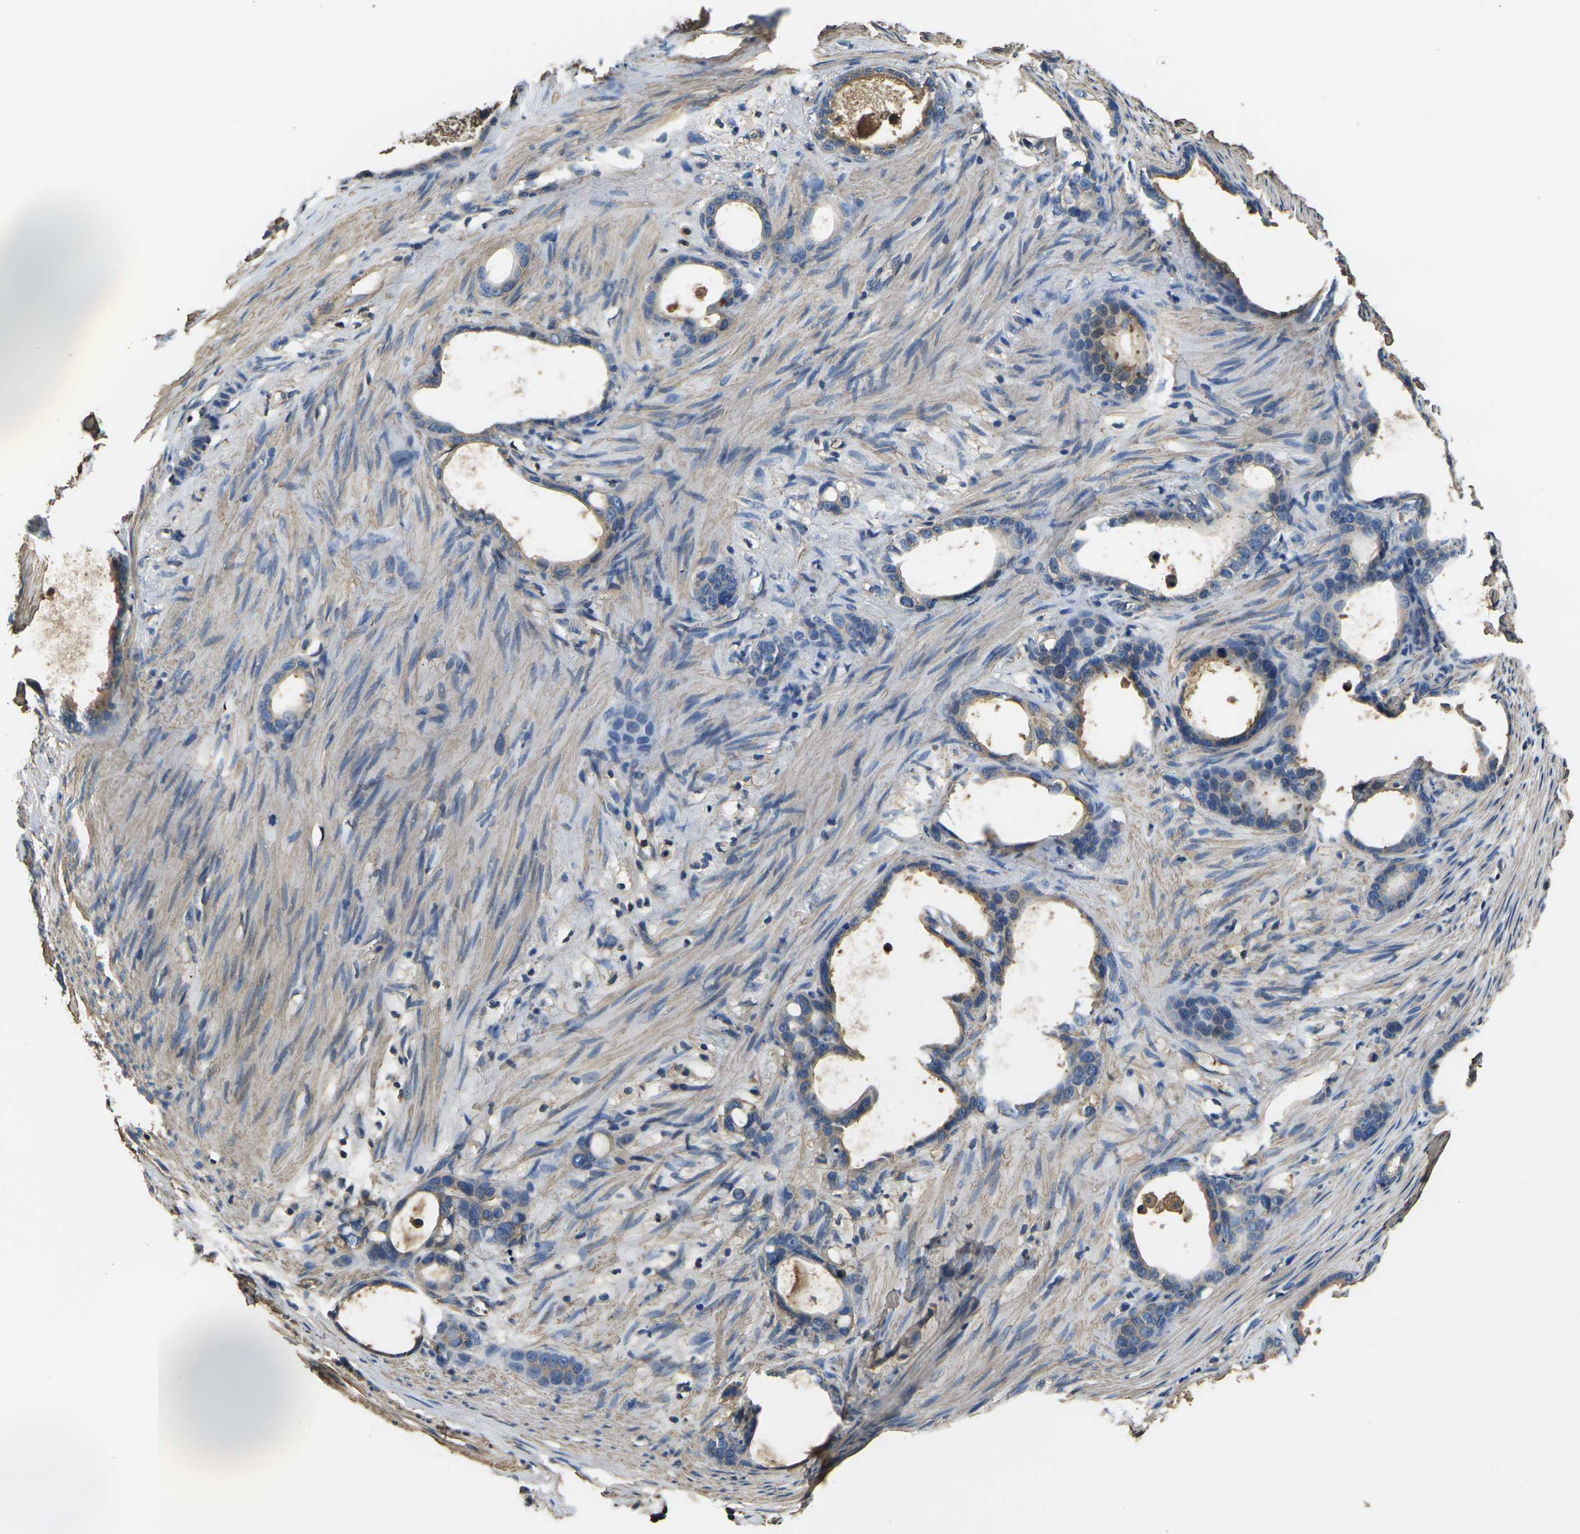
{"staining": {"intensity": "weak", "quantity": "25%-75%", "location": "cytoplasmic/membranous"}, "tissue": "stomach cancer", "cell_type": "Tumor cells", "image_type": "cancer", "snomed": [{"axis": "morphology", "description": "Adenocarcinoma, NOS"}, {"axis": "topography", "description": "Stomach"}], "caption": "This histopathology image demonstrates IHC staining of human stomach adenocarcinoma, with low weak cytoplasmic/membranous staining in approximately 25%-75% of tumor cells.", "gene": "HSPG2", "patient": {"sex": "female", "age": 75}}